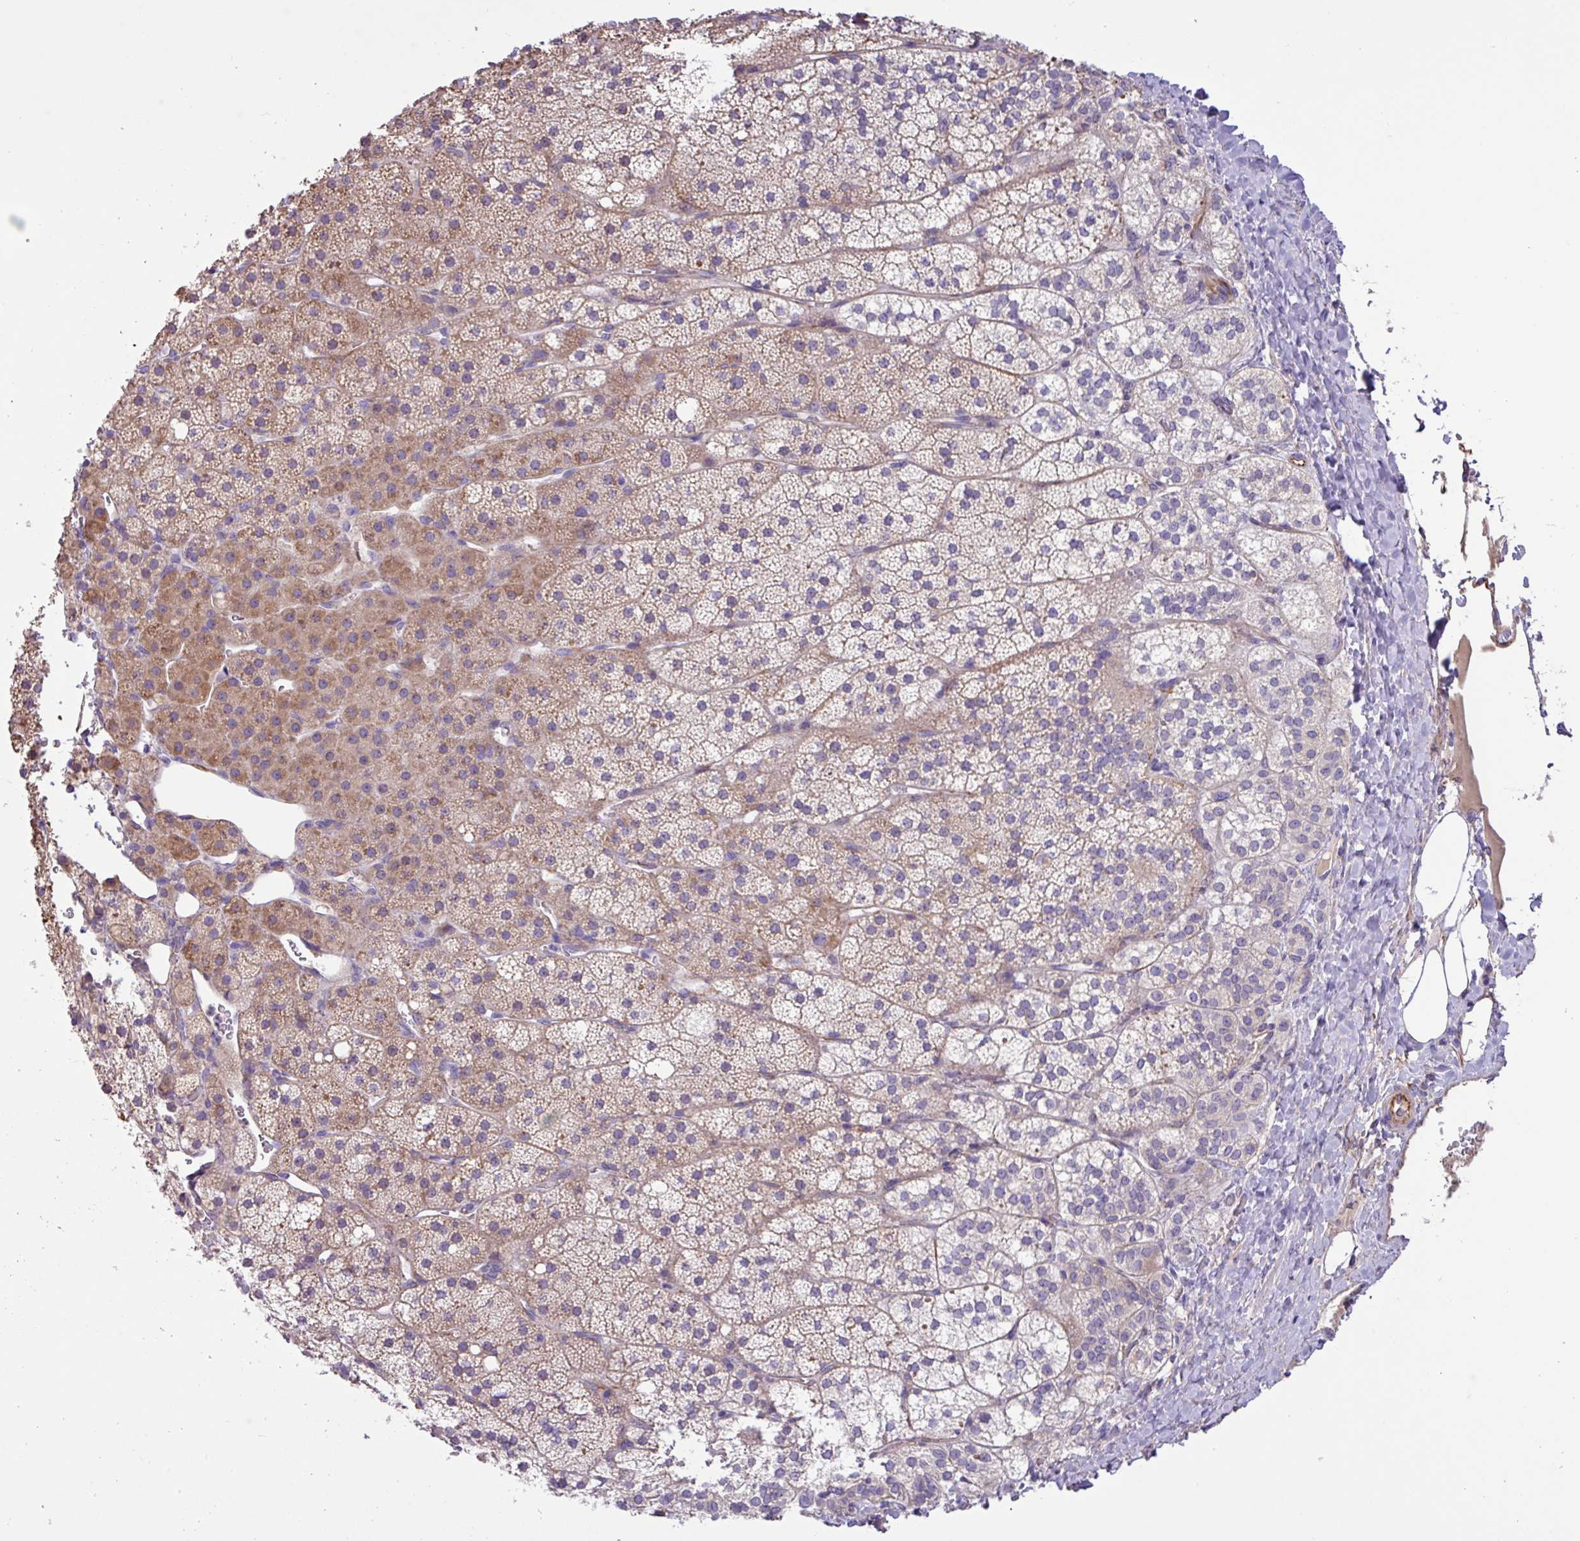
{"staining": {"intensity": "weak", "quantity": "25%-75%", "location": "cytoplasmic/membranous"}, "tissue": "adrenal gland", "cell_type": "Glandular cells", "image_type": "normal", "snomed": [{"axis": "morphology", "description": "Normal tissue, NOS"}, {"axis": "topography", "description": "Adrenal gland"}], "caption": "A brown stain shows weak cytoplasmic/membranous positivity of a protein in glandular cells of unremarkable human adrenal gland.", "gene": "MRM2", "patient": {"sex": "male", "age": 53}}